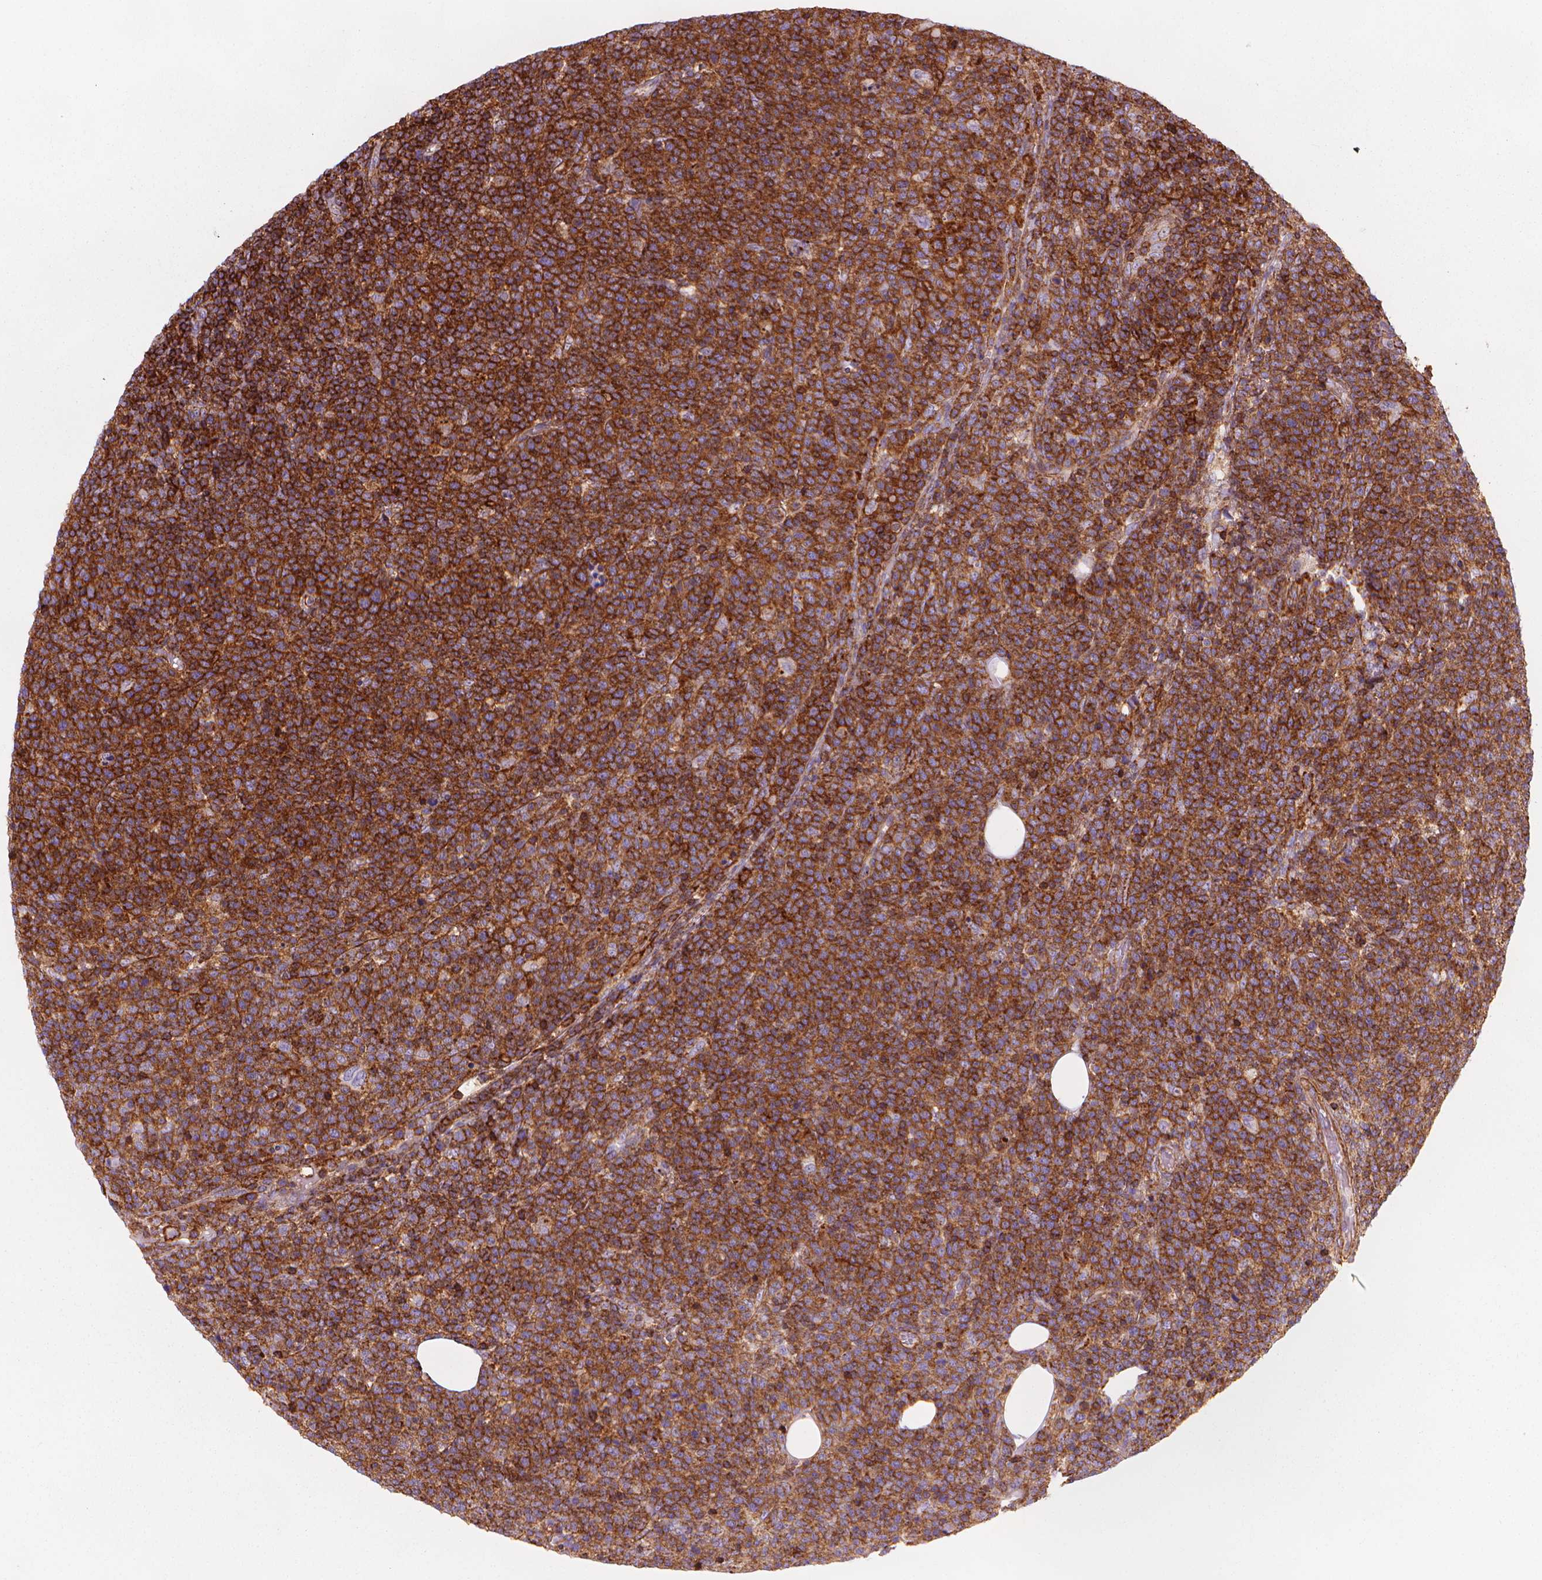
{"staining": {"intensity": "strong", "quantity": ">75%", "location": "cytoplasmic/membranous"}, "tissue": "lymphoma", "cell_type": "Tumor cells", "image_type": "cancer", "snomed": [{"axis": "morphology", "description": "Malignant lymphoma, non-Hodgkin's type, High grade"}, {"axis": "topography", "description": "Lymph node"}], "caption": "Immunohistochemical staining of human malignant lymphoma, non-Hodgkin's type (high-grade) shows high levels of strong cytoplasmic/membranous positivity in approximately >75% of tumor cells.", "gene": "PATJ", "patient": {"sex": "male", "age": 61}}